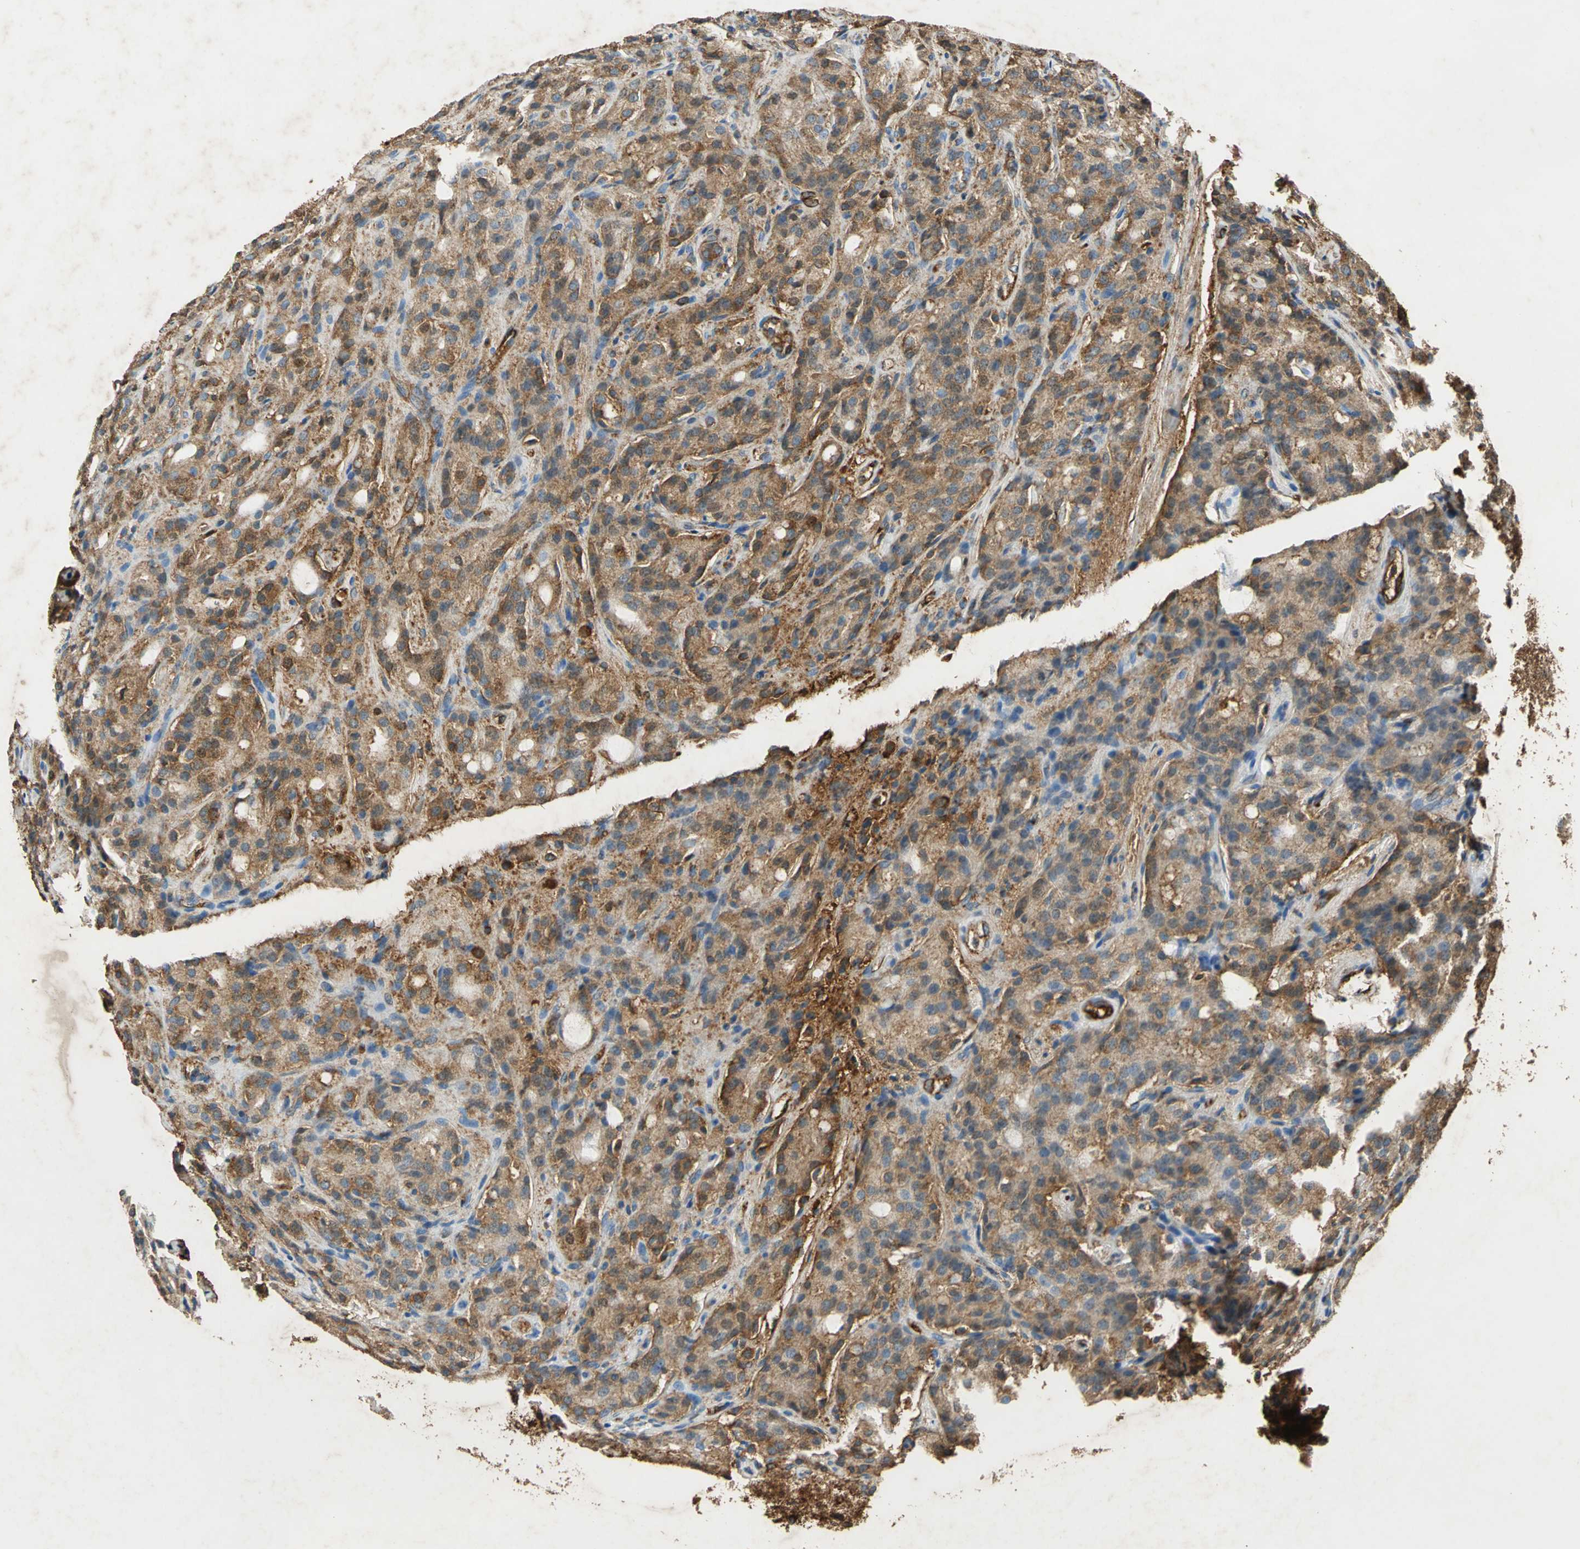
{"staining": {"intensity": "strong", "quantity": ">75%", "location": "cytoplasmic/membranous,nuclear"}, "tissue": "prostate cancer", "cell_type": "Tumor cells", "image_type": "cancer", "snomed": [{"axis": "morphology", "description": "Adenocarcinoma, High grade"}, {"axis": "topography", "description": "Prostate"}], "caption": "Tumor cells show high levels of strong cytoplasmic/membranous and nuclear staining in about >75% of cells in human adenocarcinoma (high-grade) (prostate).", "gene": "ANXA4", "patient": {"sex": "male", "age": 72}}